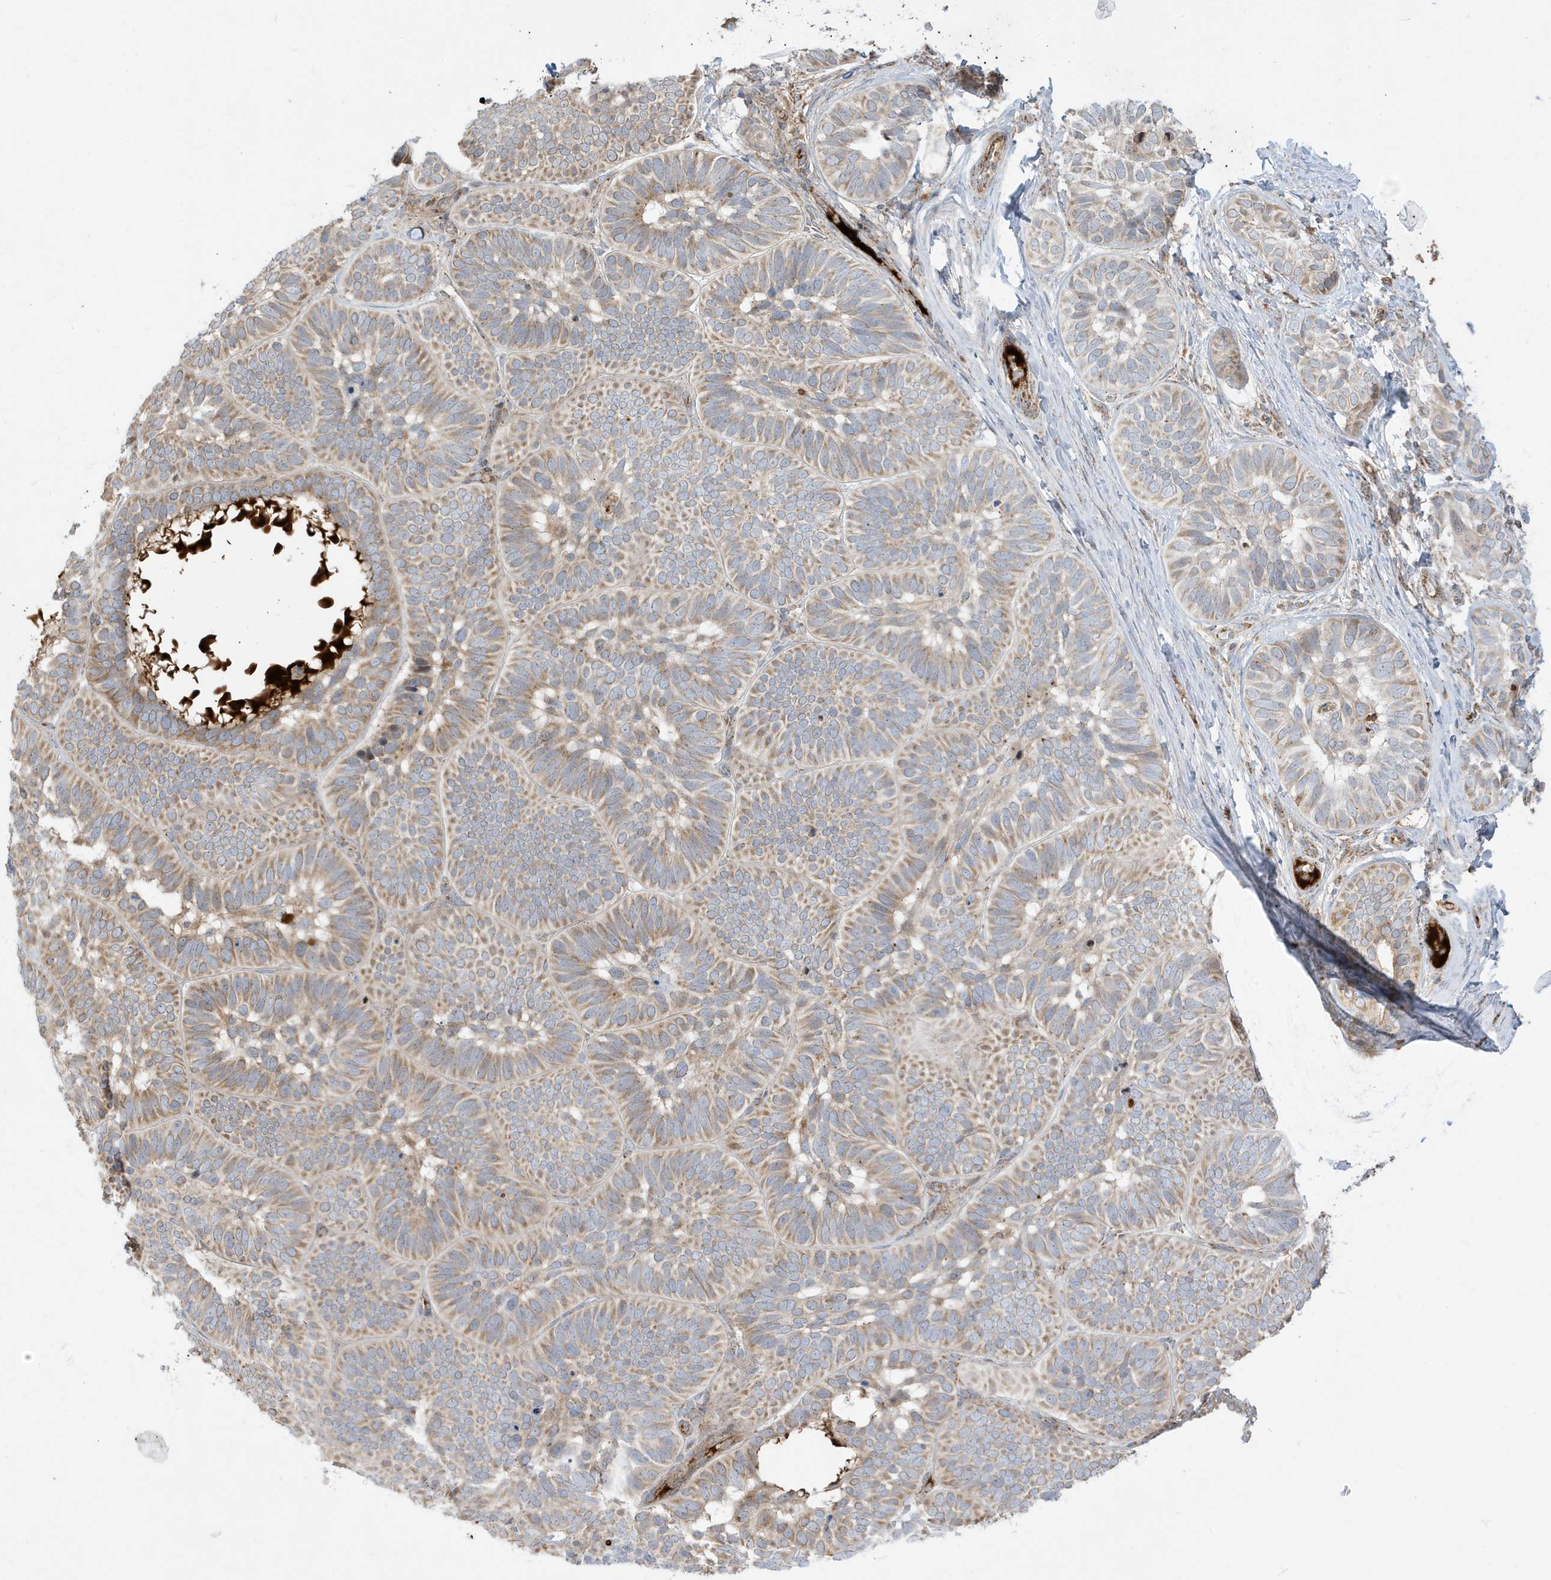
{"staining": {"intensity": "moderate", "quantity": ">75%", "location": "cytoplasmic/membranous"}, "tissue": "skin cancer", "cell_type": "Tumor cells", "image_type": "cancer", "snomed": [{"axis": "morphology", "description": "Basal cell carcinoma"}, {"axis": "topography", "description": "Skin"}], "caption": "Skin basal cell carcinoma tissue shows moderate cytoplasmic/membranous staining in about >75% of tumor cells, visualized by immunohistochemistry.", "gene": "IFT57", "patient": {"sex": "male", "age": 62}}